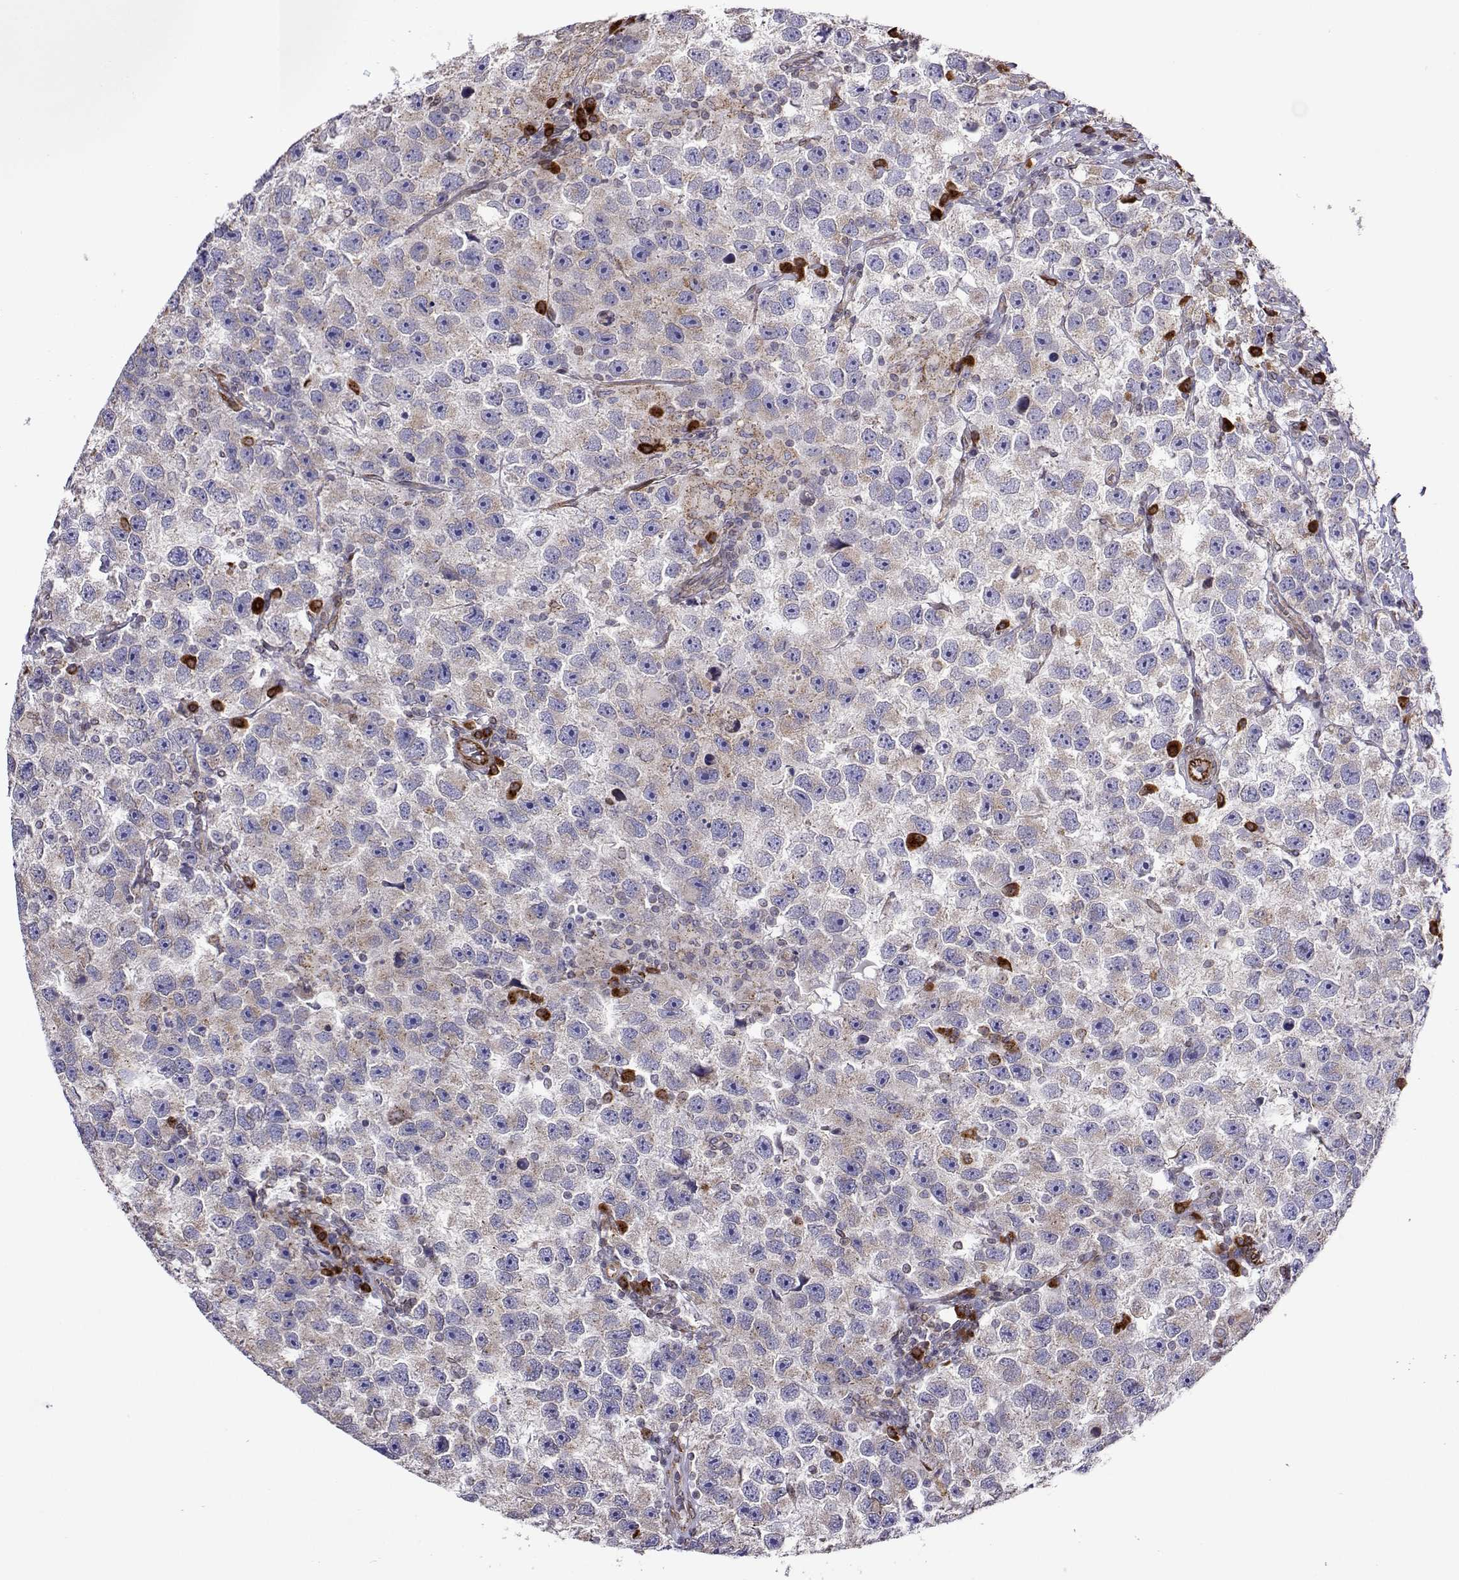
{"staining": {"intensity": "negative", "quantity": "none", "location": "none"}, "tissue": "testis cancer", "cell_type": "Tumor cells", "image_type": "cancer", "snomed": [{"axis": "morphology", "description": "Seminoma, NOS"}, {"axis": "topography", "description": "Testis"}], "caption": "This is an IHC histopathology image of testis cancer. There is no expression in tumor cells.", "gene": "PGRMC2", "patient": {"sex": "male", "age": 26}}